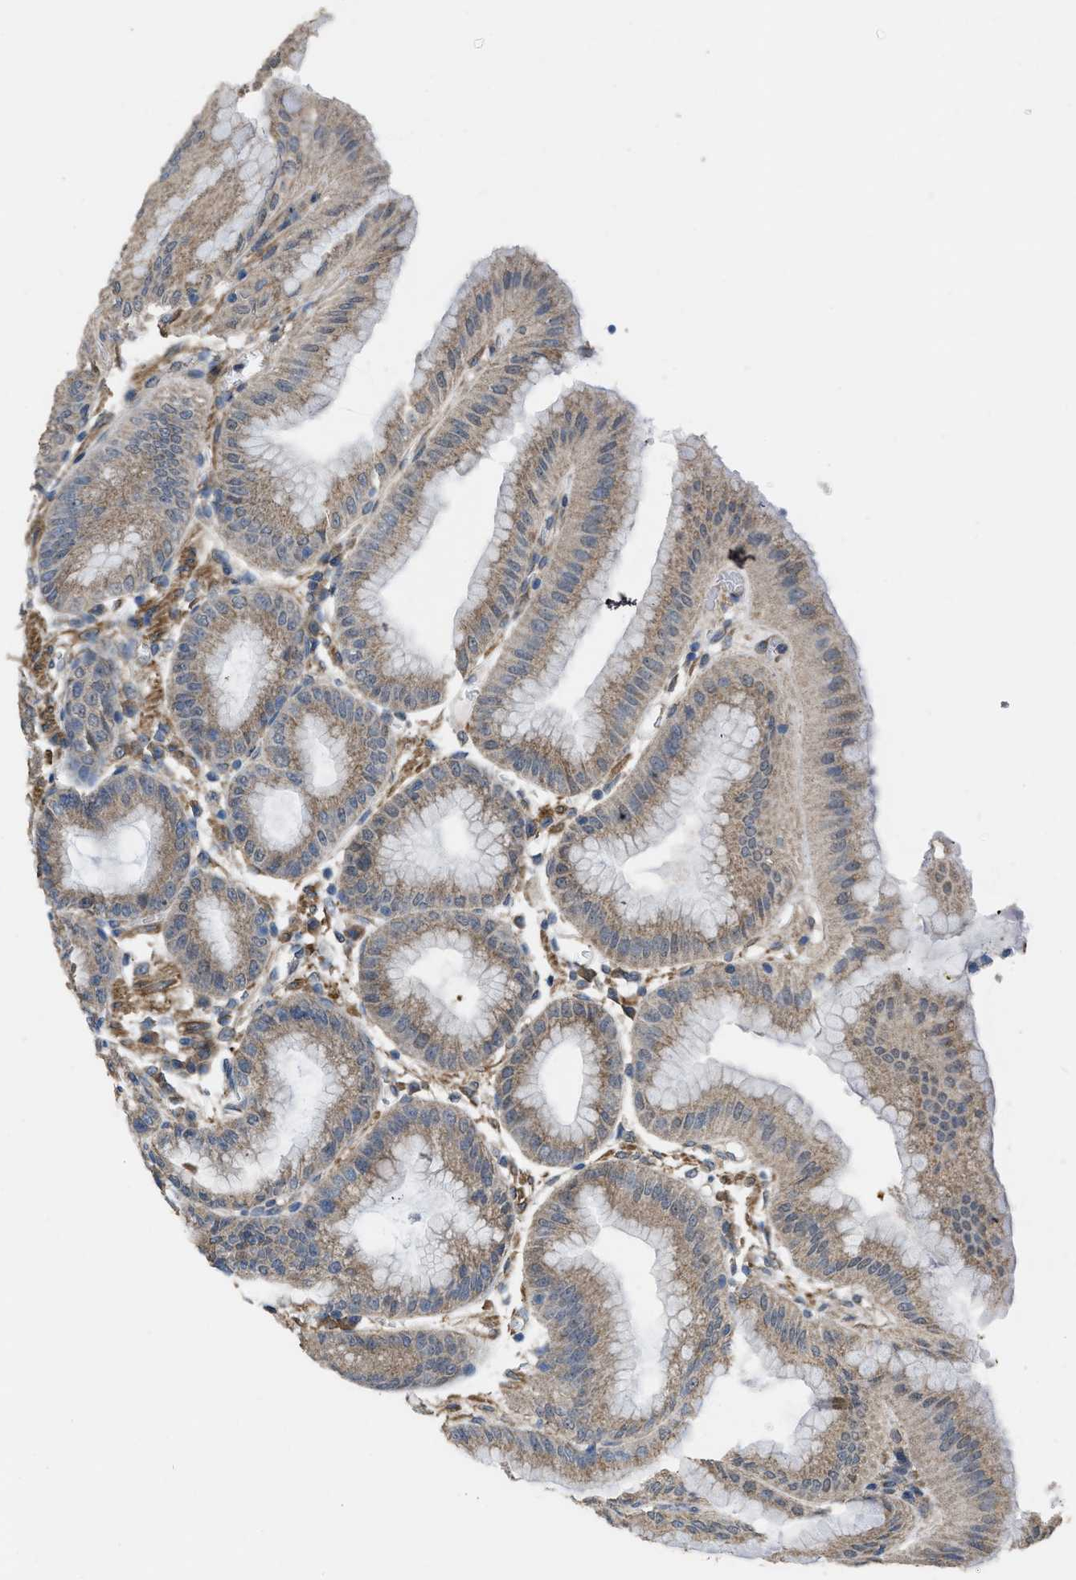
{"staining": {"intensity": "moderate", "quantity": ">75%", "location": "cytoplasmic/membranous"}, "tissue": "stomach", "cell_type": "Glandular cells", "image_type": "normal", "snomed": [{"axis": "morphology", "description": "Normal tissue, NOS"}, {"axis": "topography", "description": "Stomach, lower"}], "caption": "Stomach stained for a protein displays moderate cytoplasmic/membranous positivity in glandular cells. The staining was performed using DAB to visualize the protein expression in brown, while the nuclei were stained in blue with hematoxylin (Magnification: 20x).", "gene": "ARL6", "patient": {"sex": "male", "age": 71}}